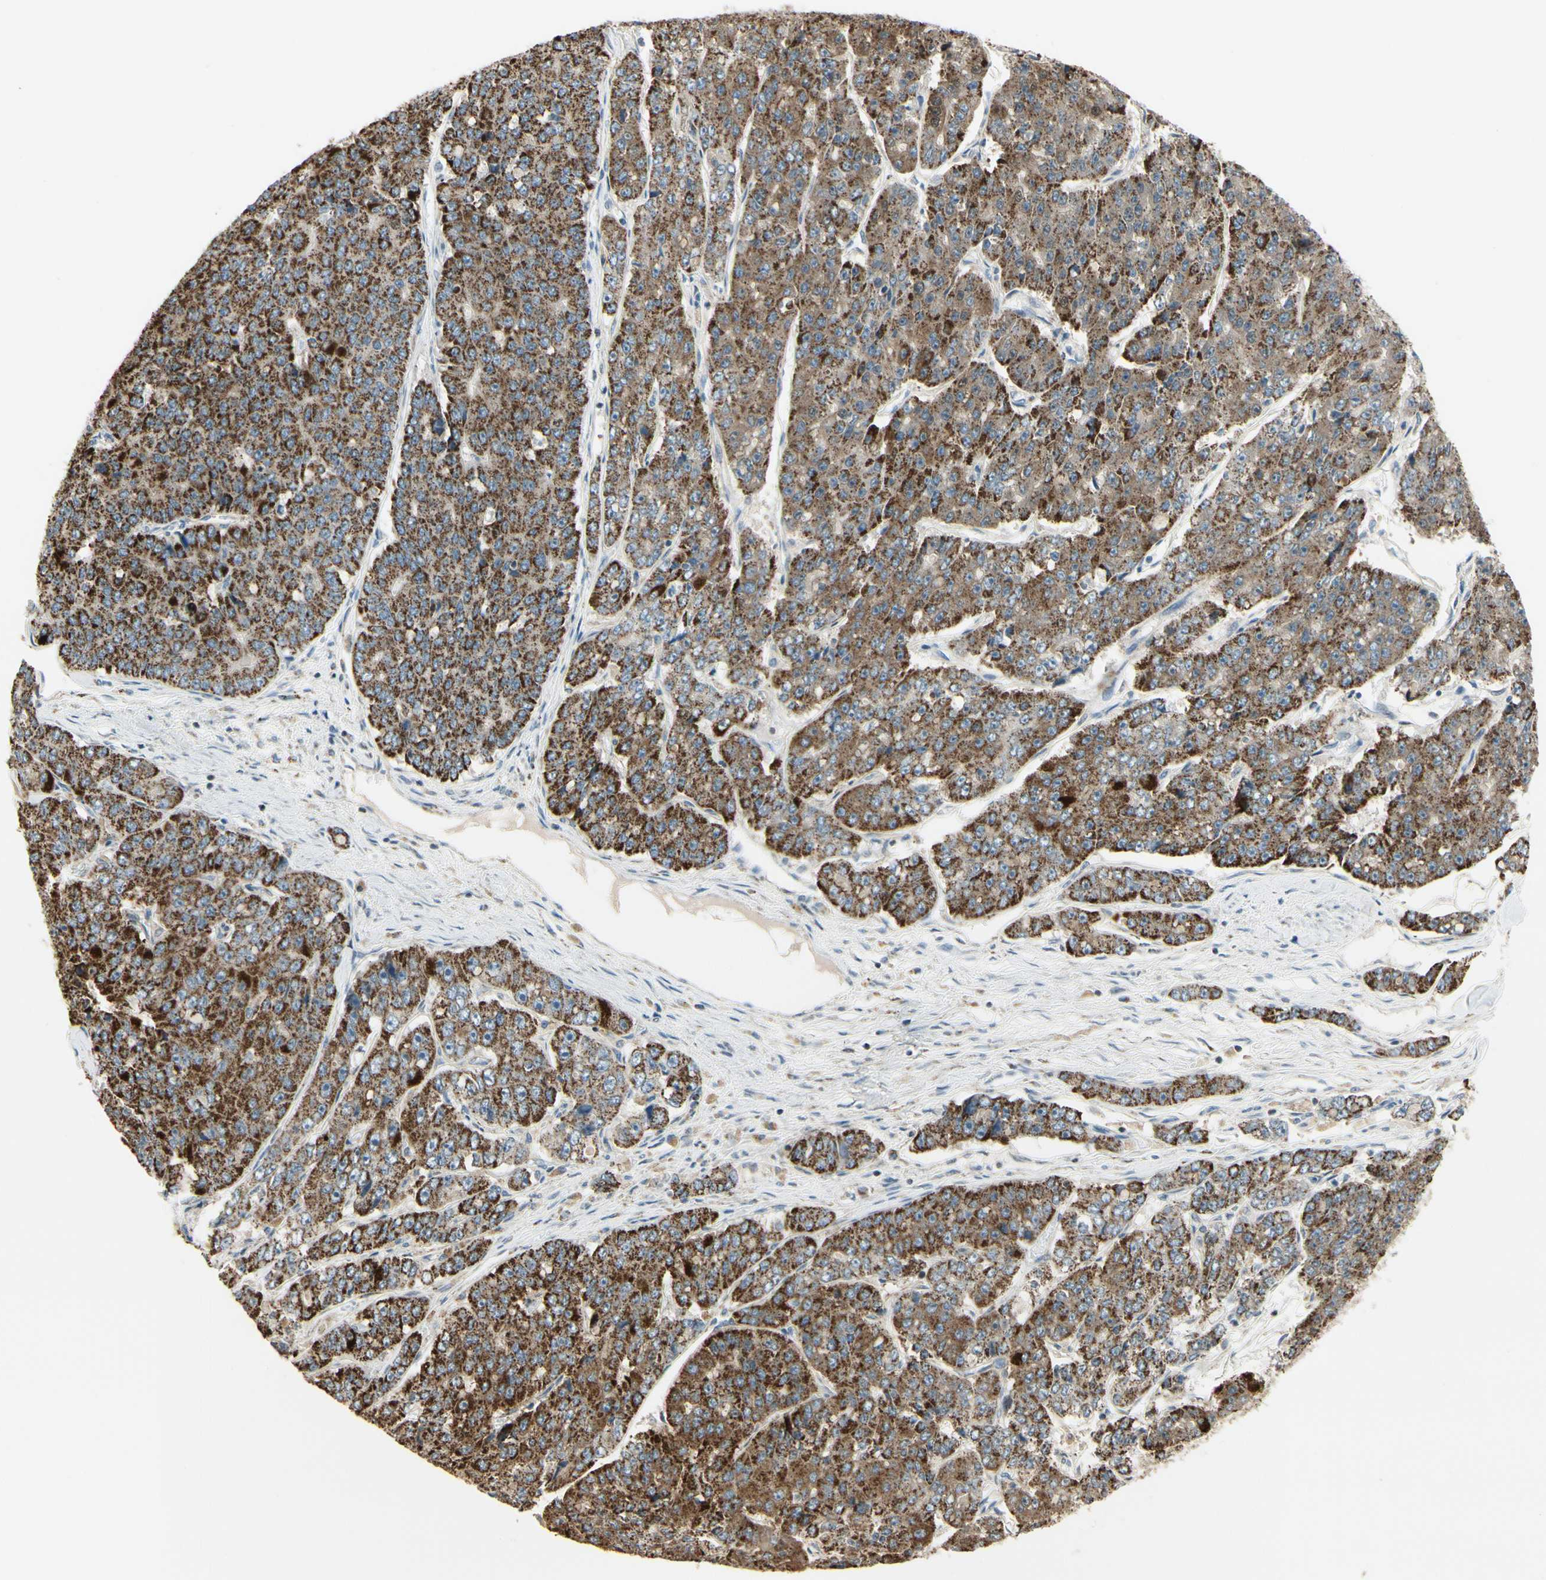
{"staining": {"intensity": "strong", "quantity": ">75%", "location": "cytoplasmic/membranous"}, "tissue": "pancreatic cancer", "cell_type": "Tumor cells", "image_type": "cancer", "snomed": [{"axis": "morphology", "description": "Adenocarcinoma, NOS"}, {"axis": "topography", "description": "Pancreas"}], "caption": "Approximately >75% of tumor cells in adenocarcinoma (pancreatic) display strong cytoplasmic/membranous protein staining as visualized by brown immunohistochemical staining.", "gene": "ANKS6", "patient": {"sex": "male", "age": 50}}